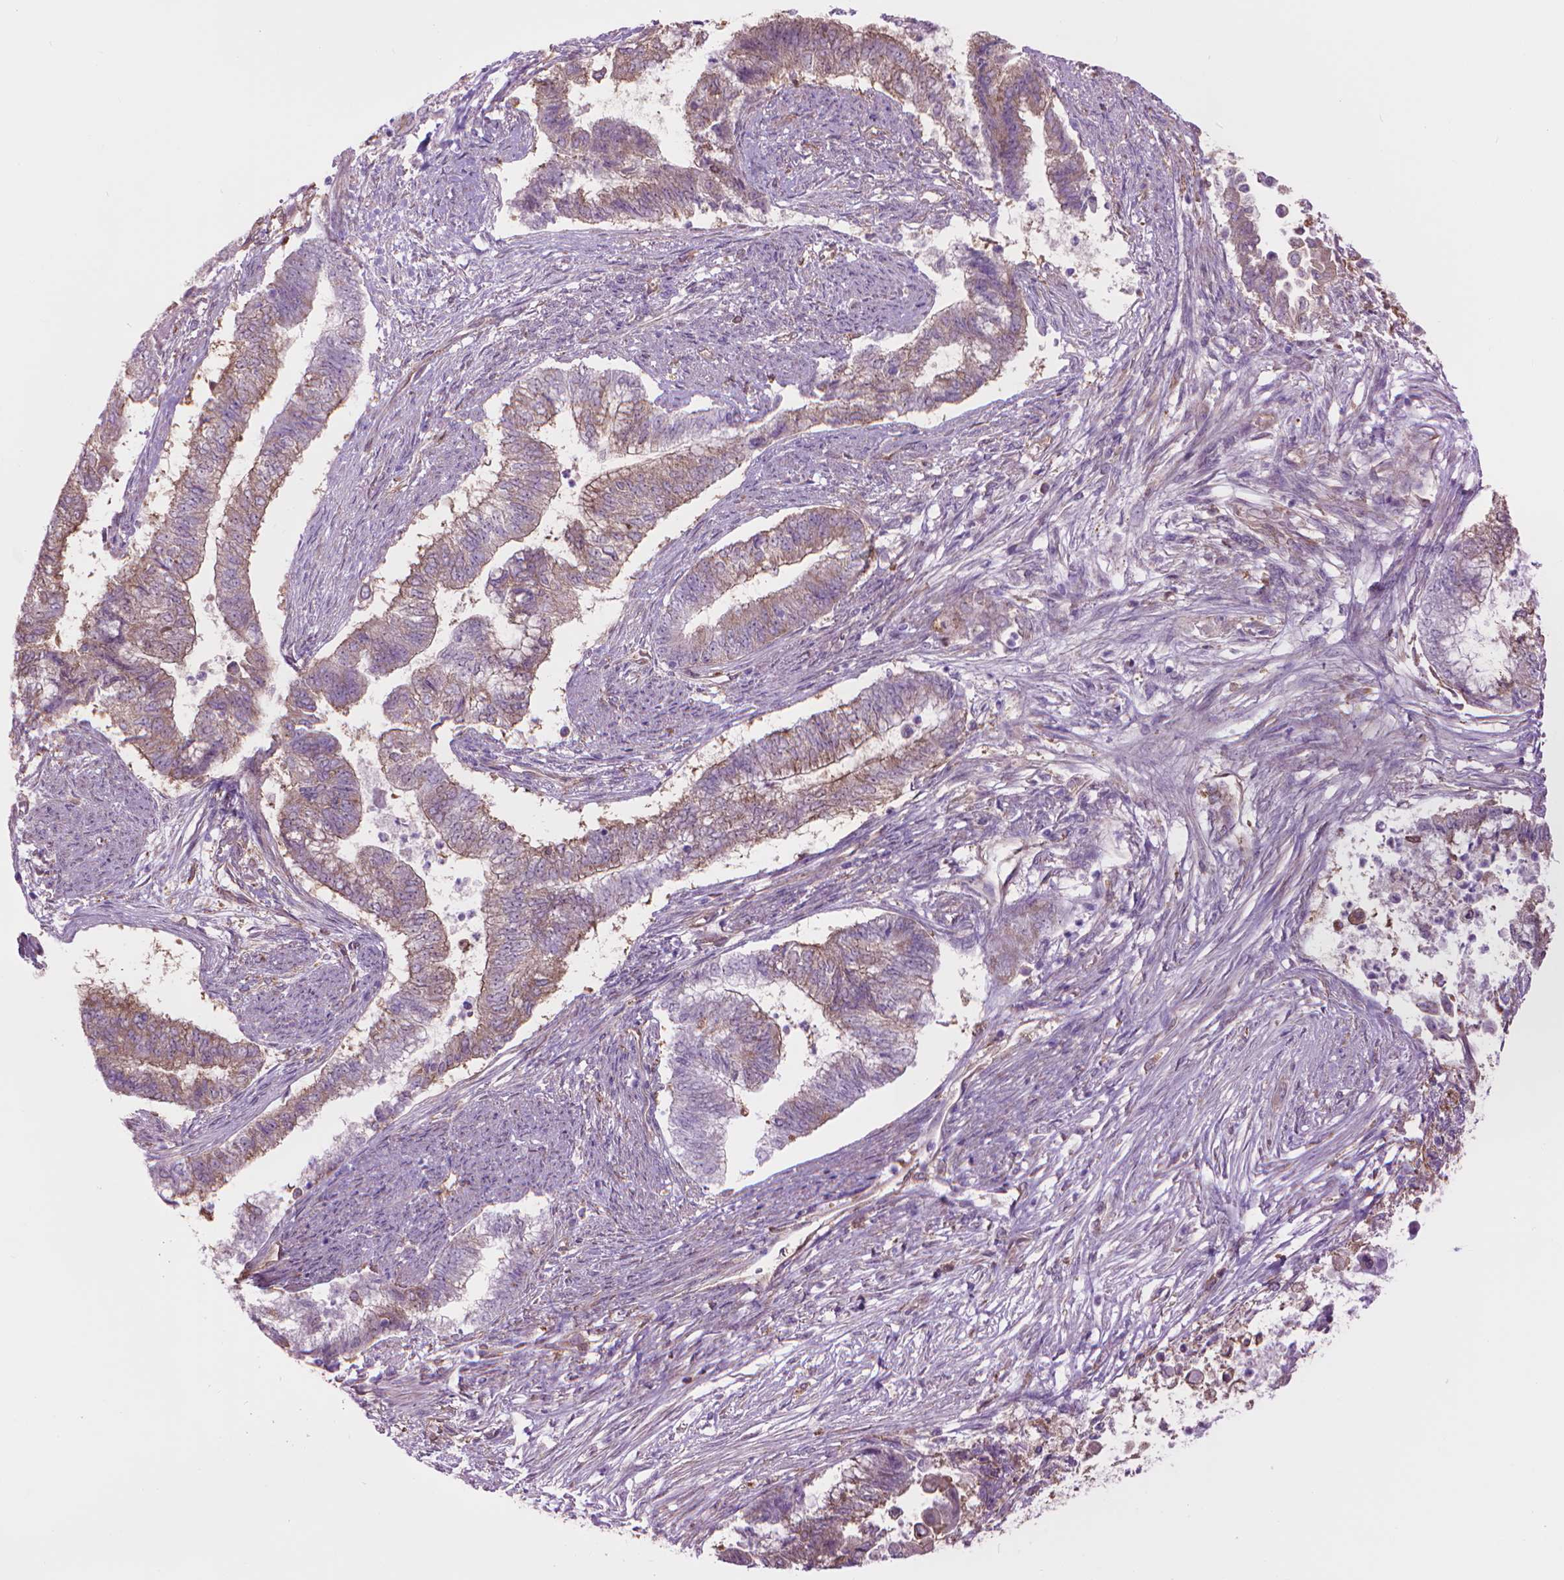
{"staining": {"intensity": "weak", "quantity": "25%-75%", "location": "cytoplasmic/membranous"}, "tissue": "endometrial cancer", "cell_type": "Tumor cells", "image_type": "cancer", "snomed": [{"axis": "morphology", "description": "Adenocarcinoma, NOS"}, {"axis": "topography", "description": "Endometrium"}], "caption": "Endometrial cancer stained with immunohistochemistry (IHC) demonstrates weak cytoplasmic/membranous positivity in about 25%-75% of tumor cells.", "gene": "CORO1B", "patient": {"sex": "female", "age": 65}}